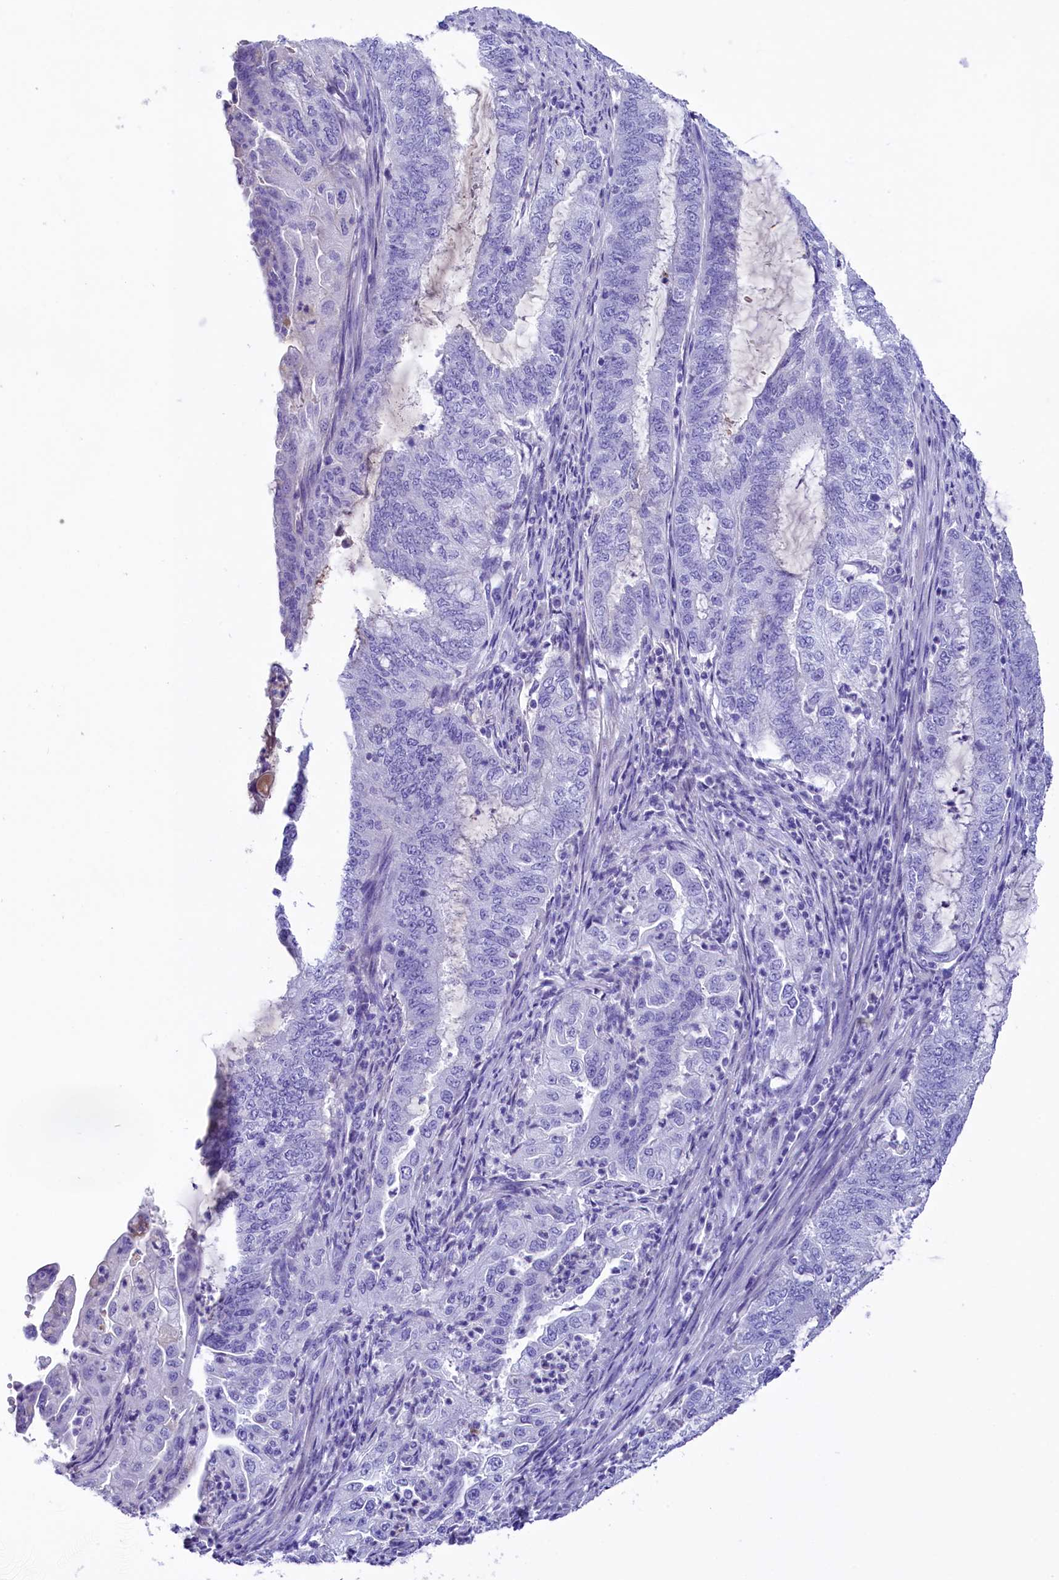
{"staining": {"intensity": "negative", "quantity": "none", "location": "none"}, "tissue": "endometrial cancer", "cell_type": "Tumor cells", "image_type": "cancer", "snomed": [{"axis": "morphology", "description": "Adenocarcinoma, NOS"}, {"axis": "topography", "description": "Endometrium"}], "caption": "The immunohistochemistry (IHC) histopathology image has no significant staining in tumor cells of endometrial adenocarcinoma tissue.", "gene": "SKIDA1", "patient": {"sex": "female", "age": 51}}